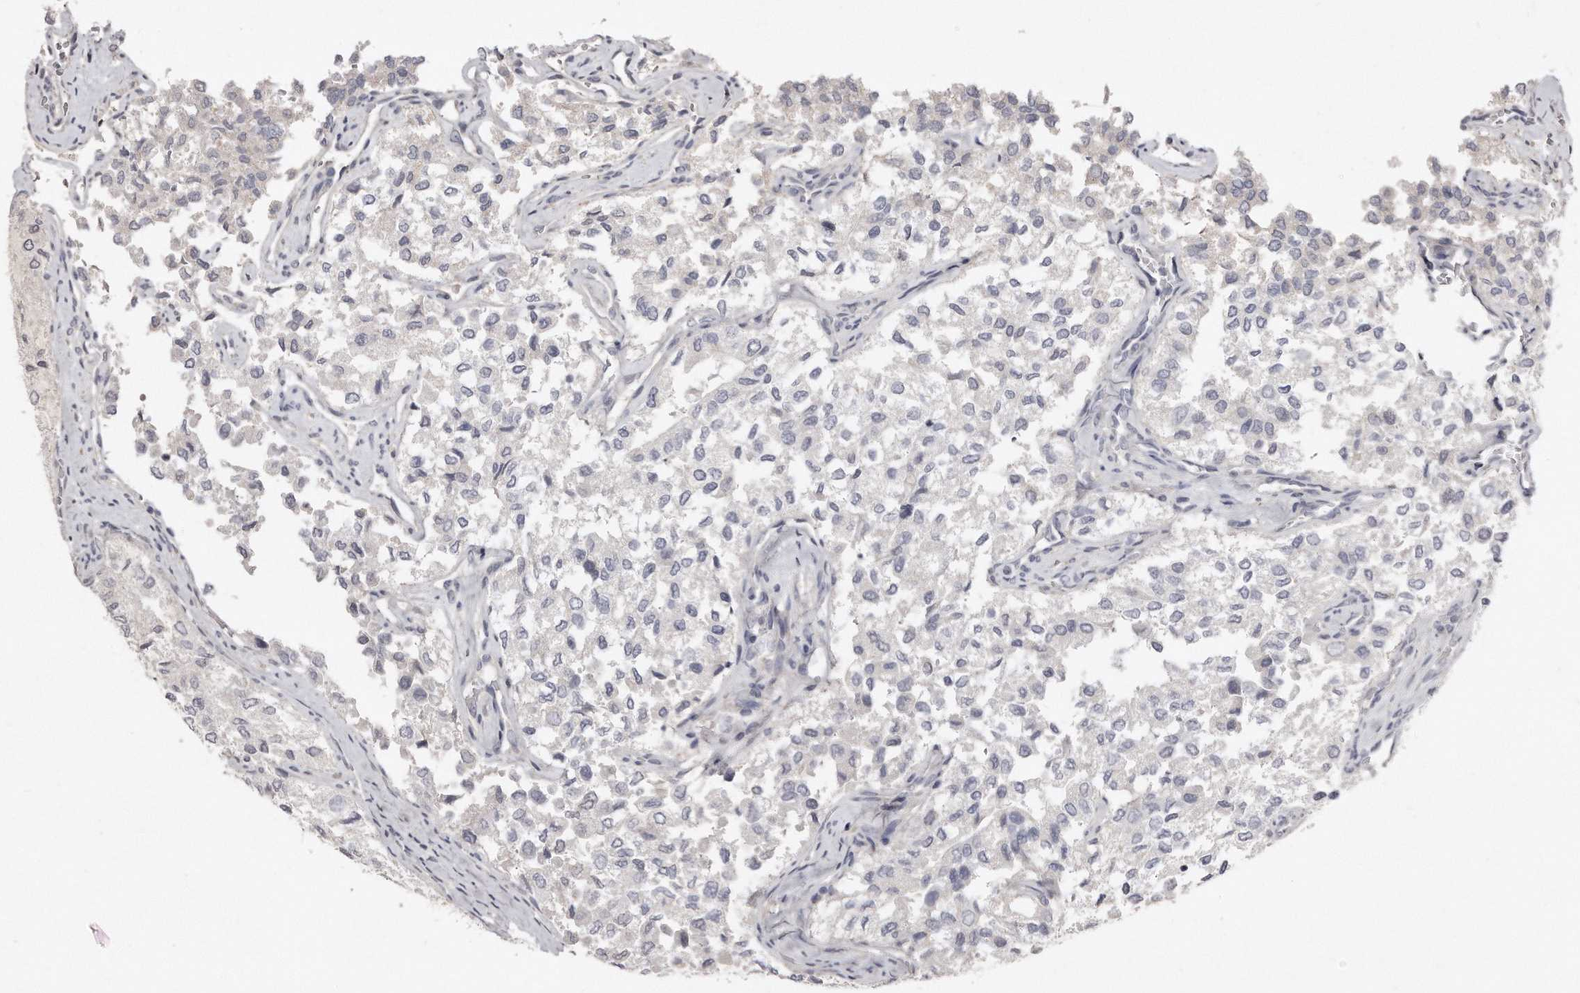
{"staining": {"intensity": "negative", "quantity": "none", "location": "none"}, "tissue": "thyroid cancer", "cell_type": "Tumor cells", "image_type": "cancer", "snomed": [{"axis": "morphology", "description": "Follicular adenoma carcinoma, NOS"}, {"axis": "topography", "description": "Thyroid gland"}], "caption": "The photomicrograph displays no staining of tumor cells in thyroid cancer.", "gene": "LMOD1", "patient": {"sex": "male", "age": 75}}